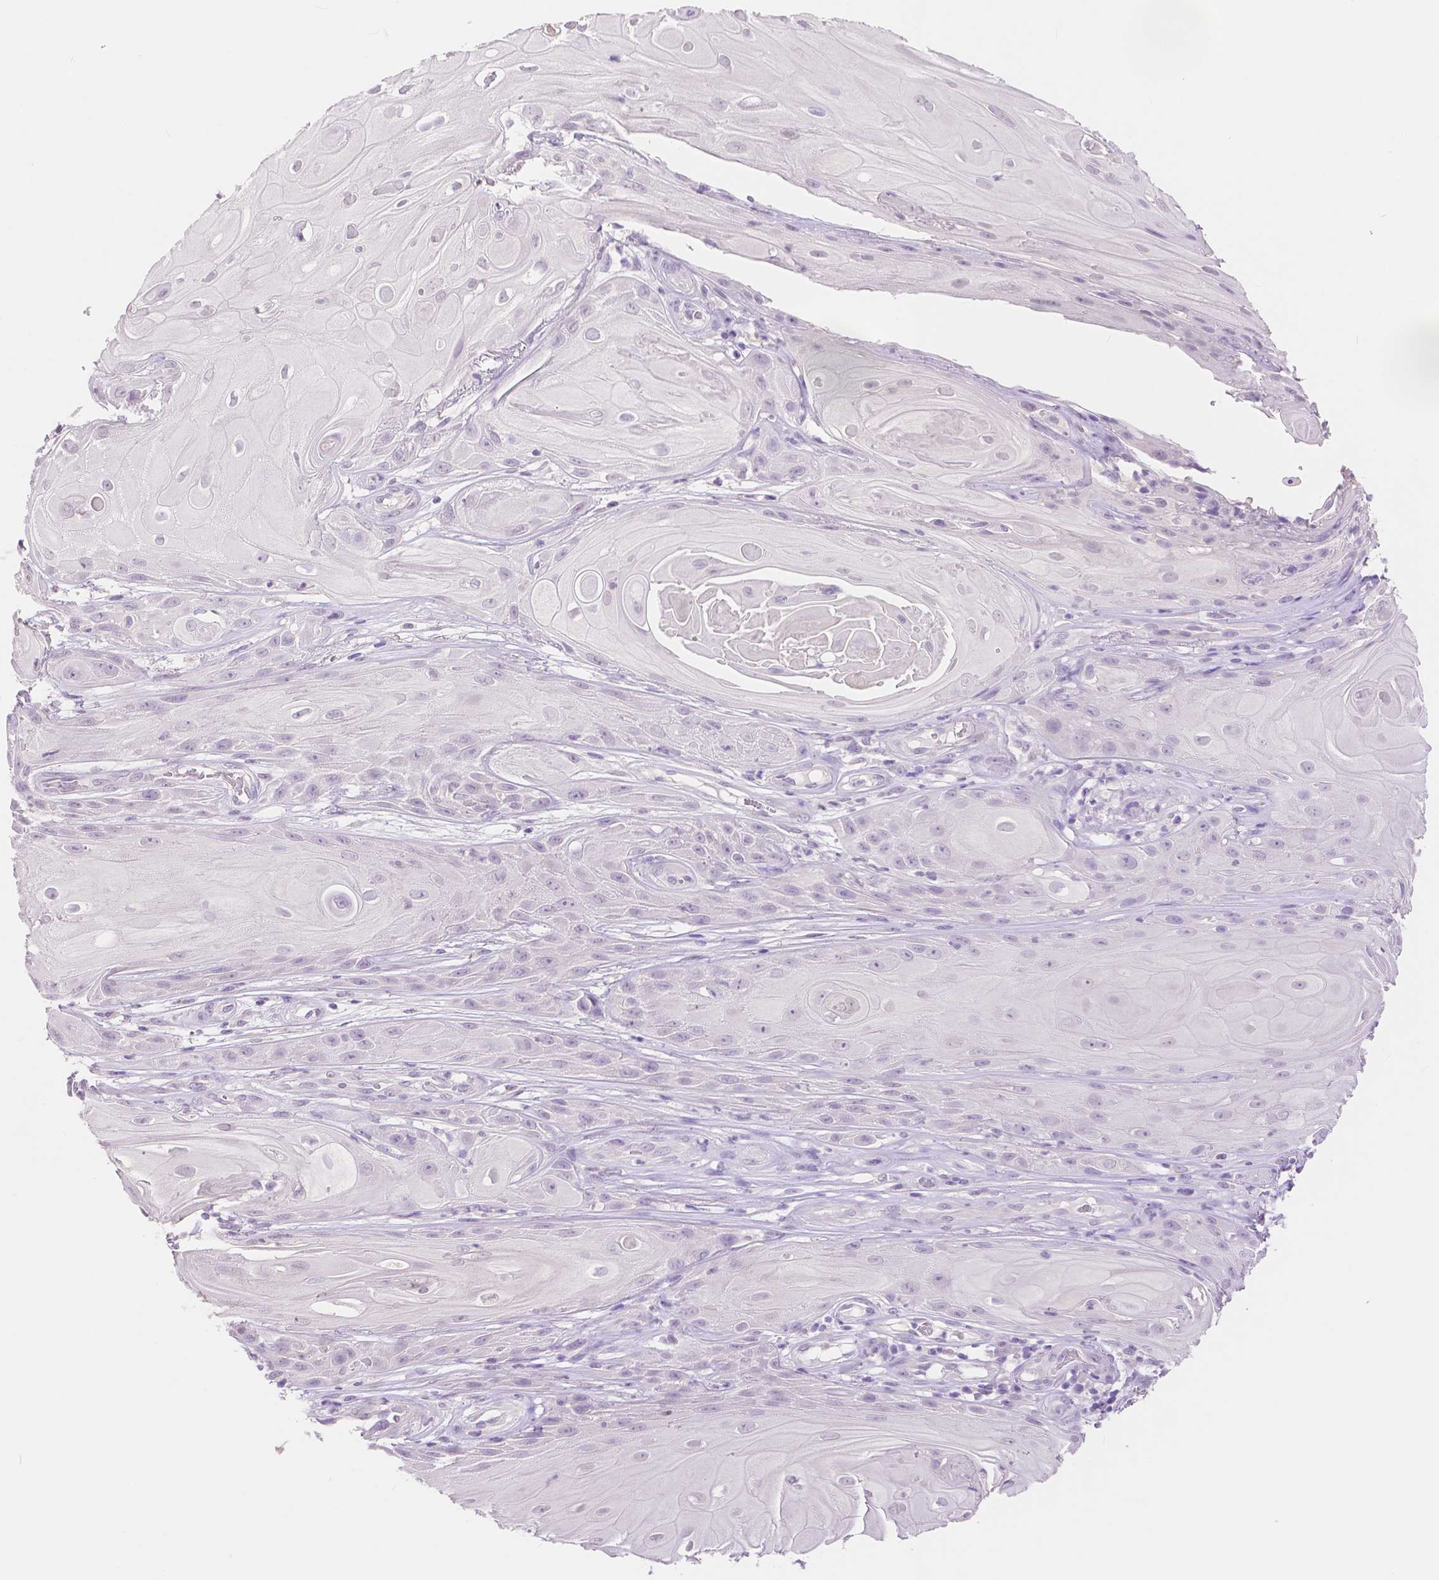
{"staining": {"intensity": "negative", "quantity": "none", "location": "none"}, "tissue": "skin cancer", "cell_type": "Tumor cells", "image_type": "cancer", "snomed": [{"axis": "morphology", "description": "Squamous cell carcinoma, NOS"}, {"axis": "topography", "description": "Skin"}], "caption": "An immunohistochemistry photomicrograph of skin cancer (squamous cell carcinoma) is shown. There is no staining in tumor cells of skin cancer (squamous cell carcinoma).", "gene": "HNF1B", "patient": {"sex": "male", "age": 62}}